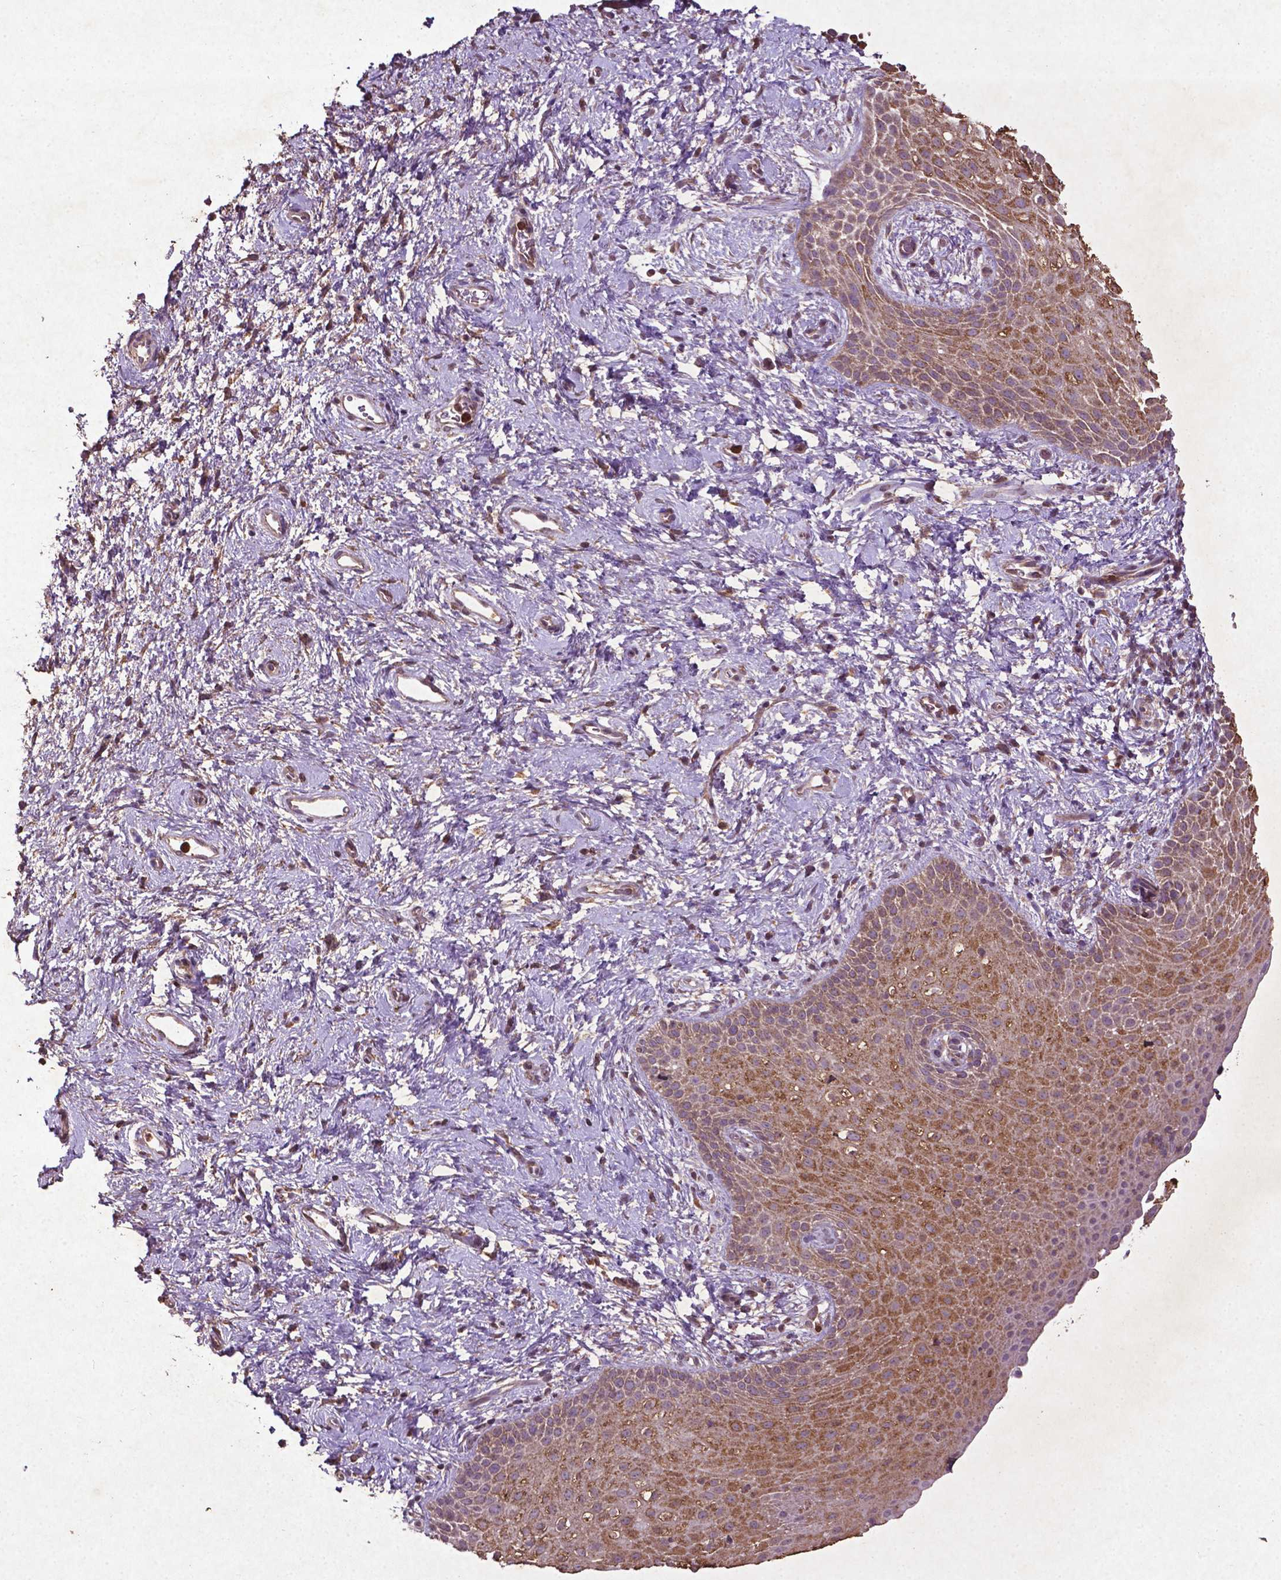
{"staining": {"intensity": "moderate", "quantity": "25%-75%", "location": "cytoplasmic/membranous"}, "tissue": "skin", "cell_type": "Epidermal cells", "image_type": "normal", "snomed": [{"axis": "morphology", "description": "Normal tissue, NOS"}, {"axis": "topography", "description": "Anal"}], "caption": "Immunohistochemical staining of benign human skin displays moderate cytoplasmic/membranous protein expression in approximately 25%-75% of epidermal cells.", "gene": "MTOR", "patient": {"sex": "female", "age": 46}}